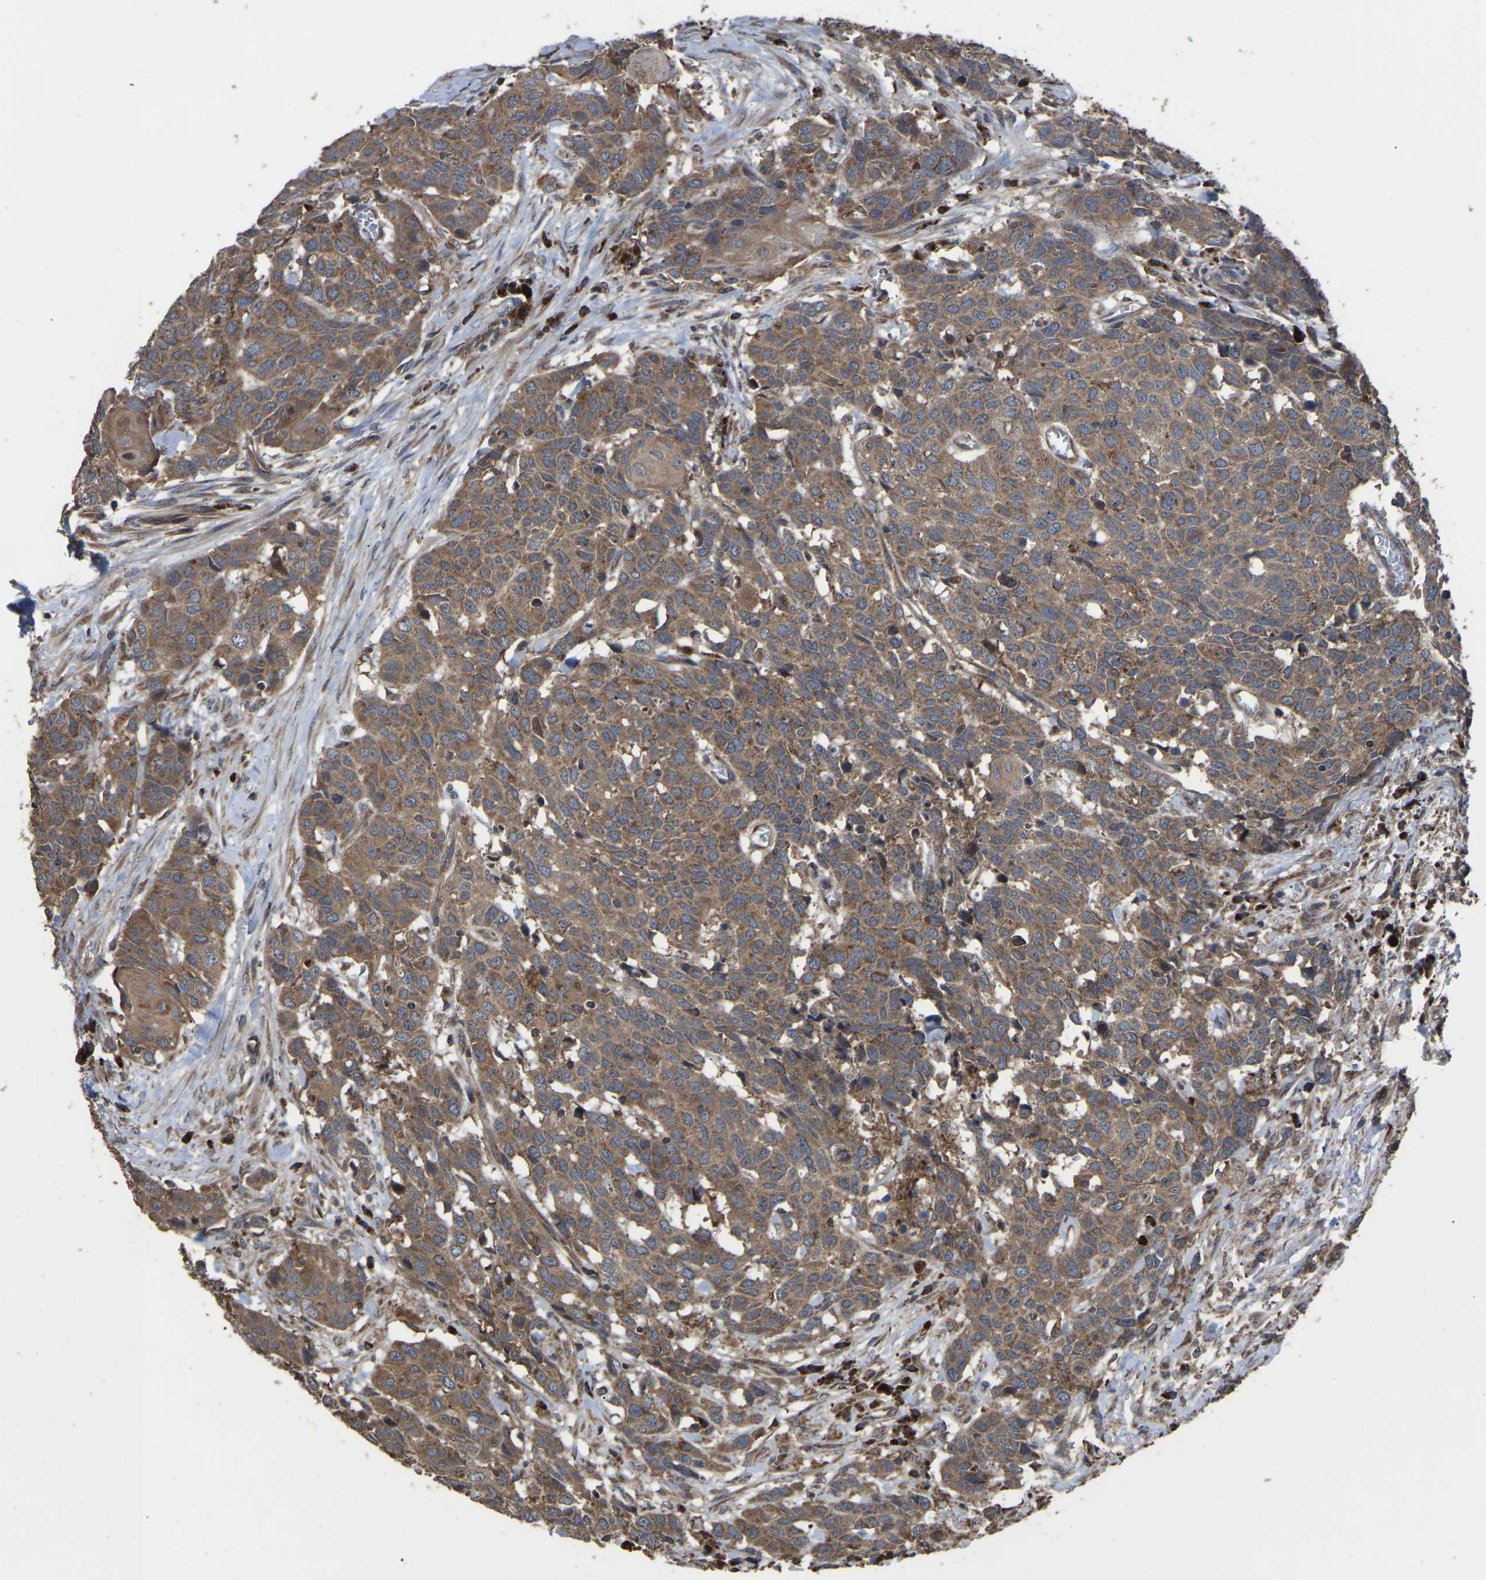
{"staining": {"intensity": "moderate", "quantity": ">75%", "location": "cytoplasmic/membranous"}, "tissue": "head and neck cancer", "cell_type": "Tumor cells", "image_type": "cancer", "snomed": [{"axis": "morphology", "description": "Squamous cell carcinoma, NOS"}, {"axis": "topography", "description": "Head-Neck"}], "caption": "Immunohistochemistry (IHC) (DAB) staining of human head and neck squamous cell carcinoma displays moderate cytoplasmic/membranous protein expression in about >75% of tumor cells. (brown staining indicates protein expression, while blue staining denotes nuclei).", "gene": "GCC1", "patient": {"sex": "male", "age": 66}}